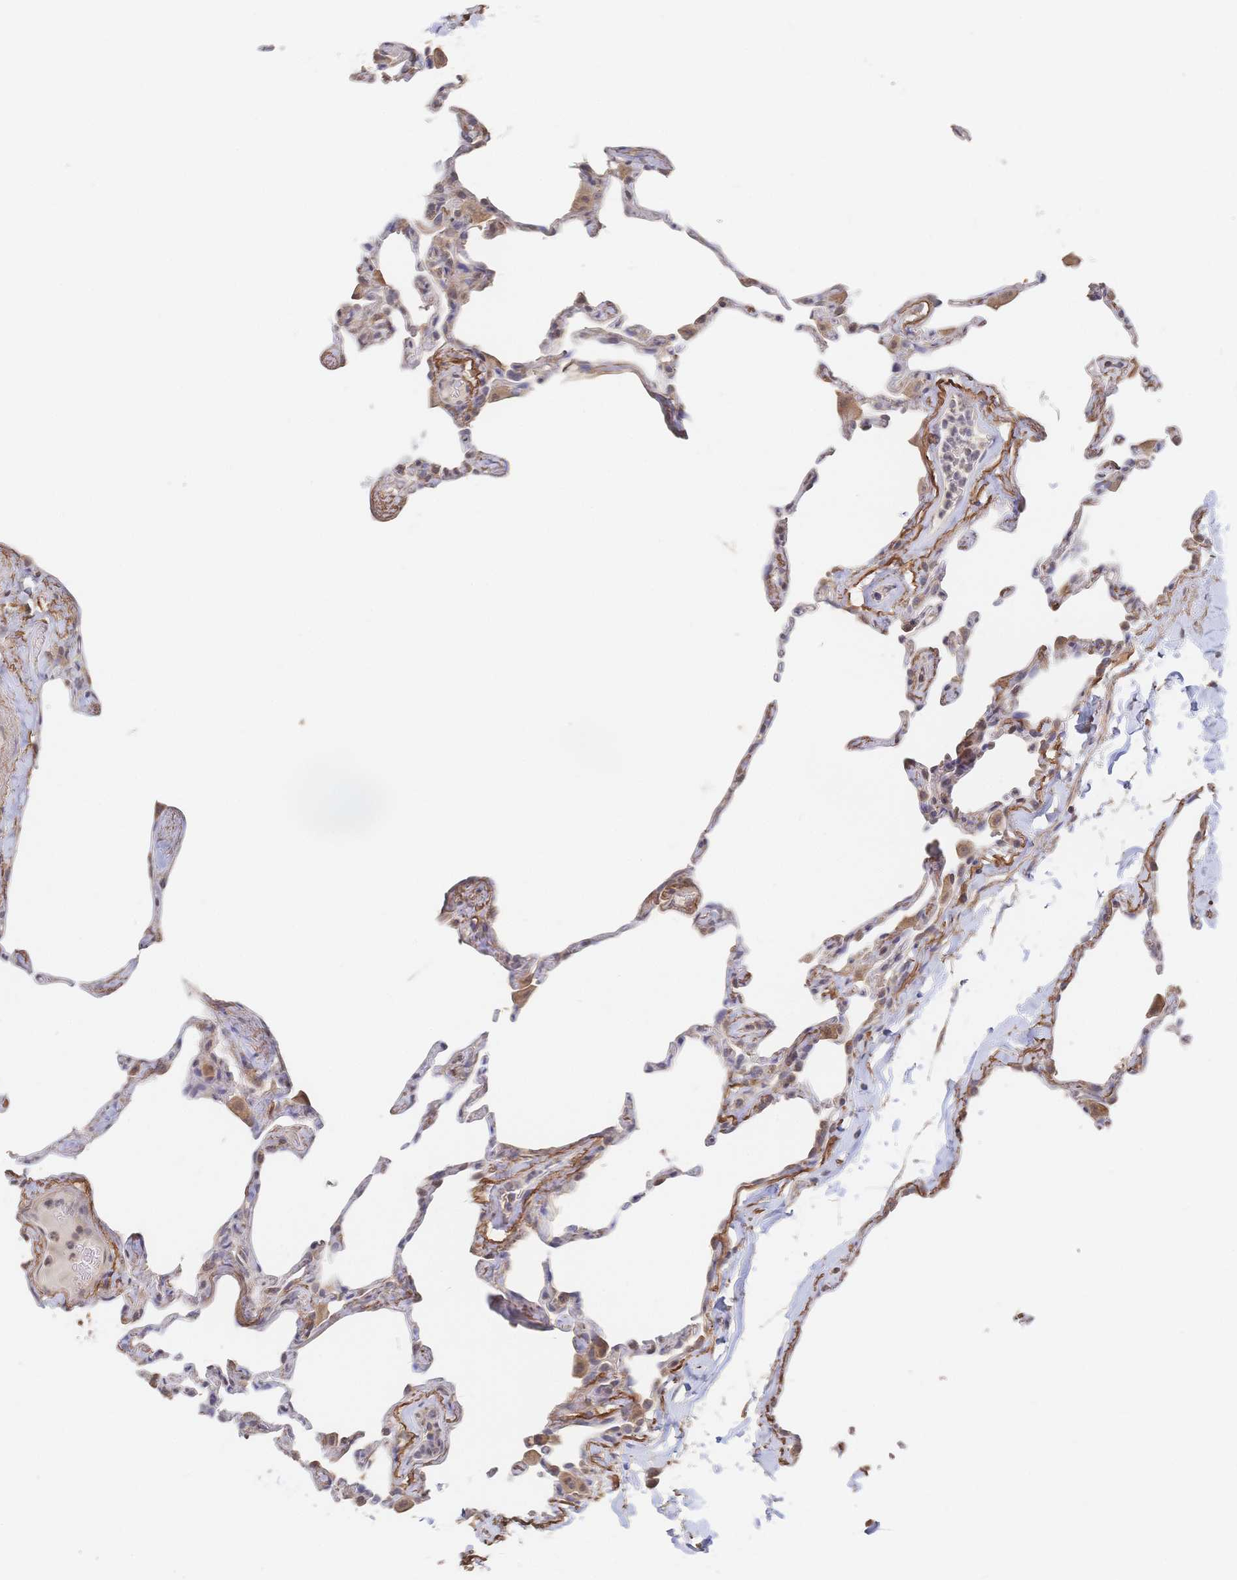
{"staining": {"intensity": "moderate", "quantity": "25%-75%", "location": "cytoplasmic/membranous"}, "tissue": "lung", "cell_type": "Alveolar cells", "image_type": "normal", "snomed": [{"axis": "morphology", "description": "Normal tissue, NOS"}, {"axis": "topography", "description": "Lung"}], "caption": "Human lung stained with a brown dye reveals moderate cytoplasmic/membranous positive staining in about 25%-75% of alveolar cells.", "gene": "DNAJA4", "patient": {"sex": "male", "age": 65}}